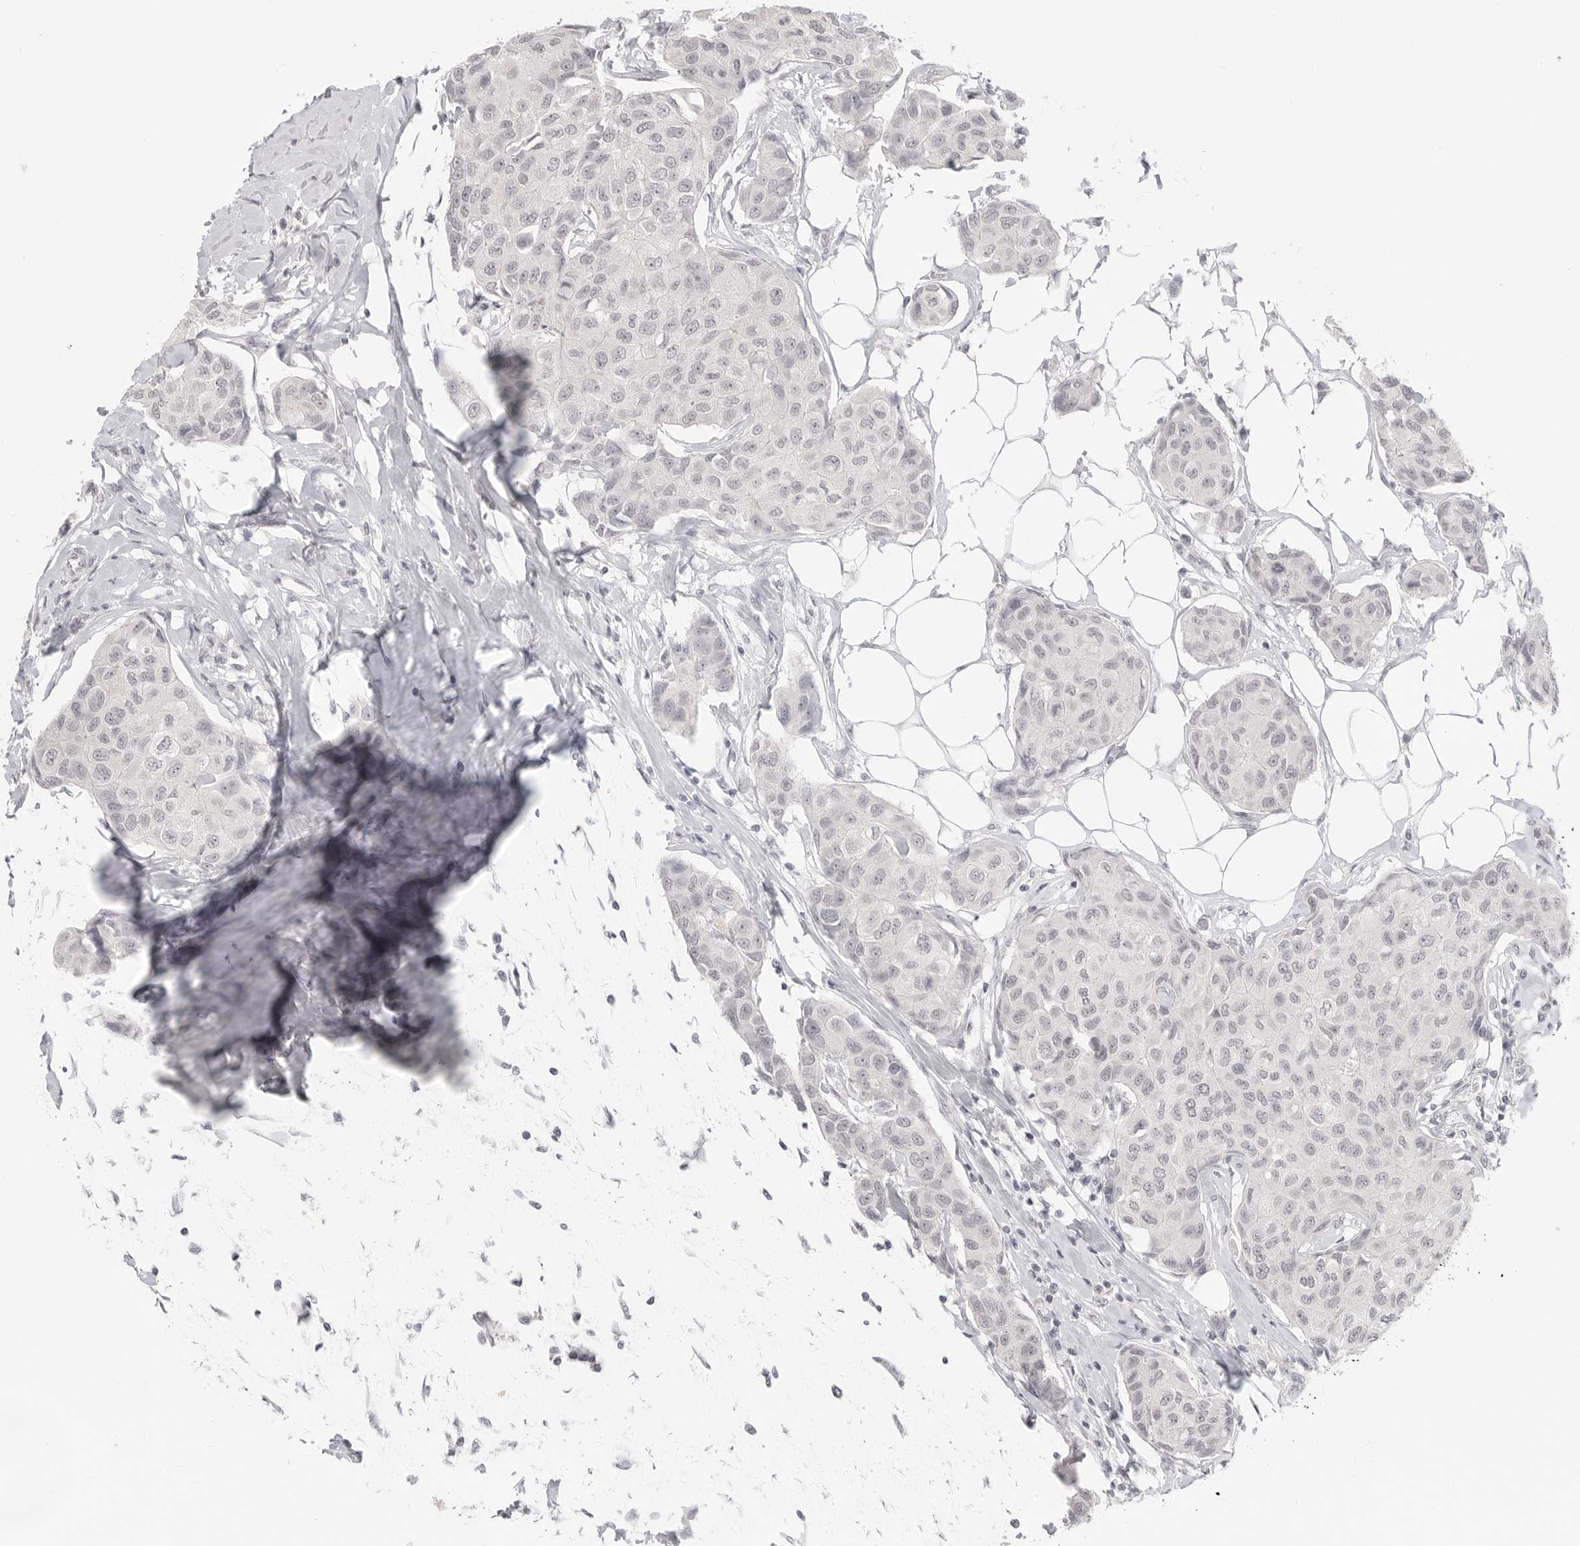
{"staining": {"intensity": "negative", "quantity": "none", "location": "none"}, "tissue": "breast cancer", "cell_type": "Tumor cells", "image_type": "cancer", "snomed": [{"axis": "morphology", "description": "Duct carcinoma"}, {"axis": "topography", "description": "Breast"}], "caption": "The immunohistochemistry (IHC) micrograph has no significant expression in tumor cells of breast cancer tissue. (Brightfield microscopy of DAB (3,3'-diaminobenzidine) immunohistochemistry (IHC) at high magnification).", "gene": "KLK11", "patient": {"sex": "female", "age": 80}}